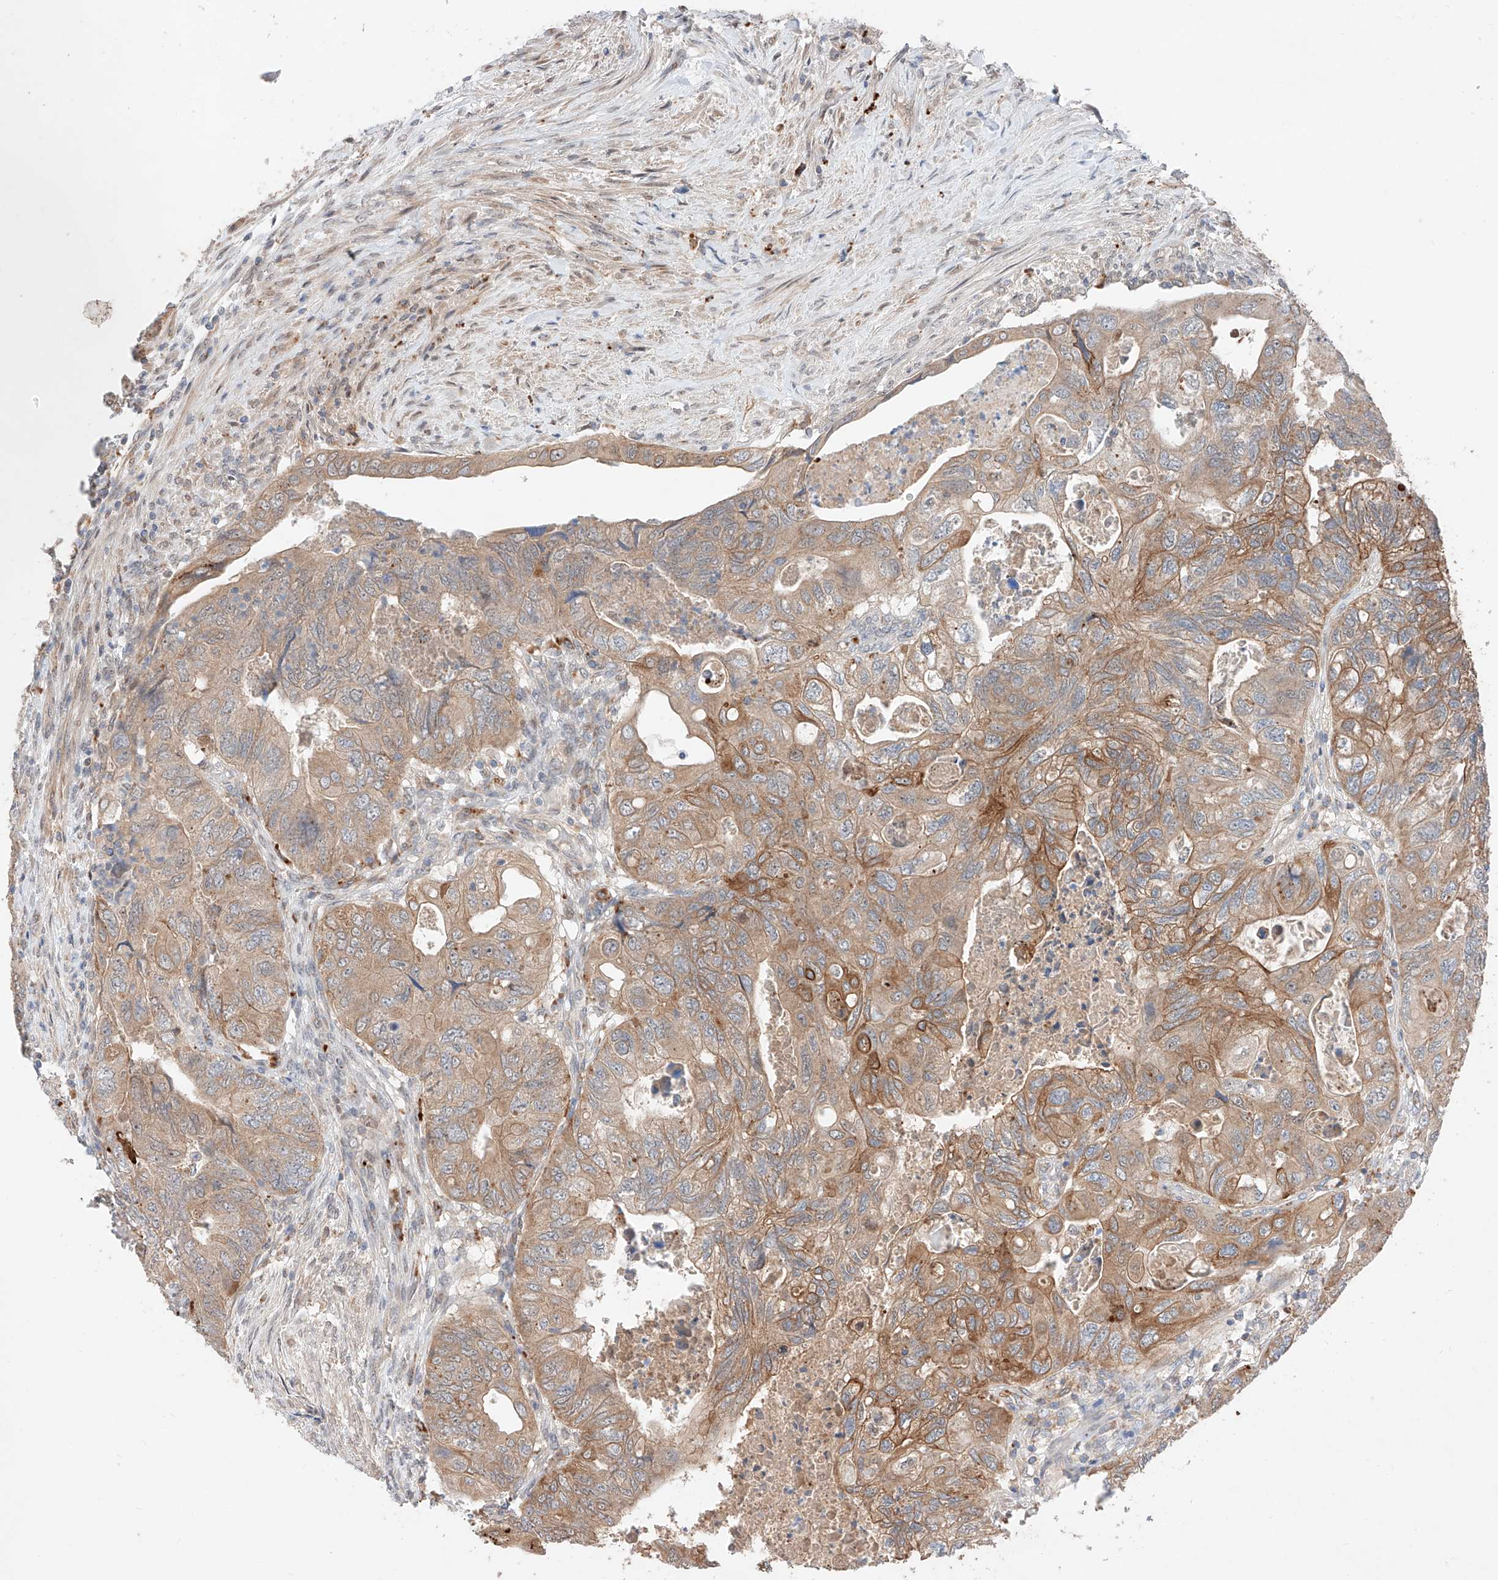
{"staining": {"intensity": "moderate", "quantity": ">75%", "location": "cytoplasmic/membranous"}, "tissue": "colorectal cancer", "cell_type": "Tumor cells", "image_type": "cancer", "snomed": [{"axis": "morphology", "description": "Adenocarcinoma, NOS"}, {"axis": "topography", "description": "Rectum"}], "caption": "Immunohistochemistry image of neoplastic tissue: colorectal cancer (adenocarcinoma) stained using immunohistochemistry exhibits medium levels of moderate protein expression localized specifically in the cytoplasmic/membranous of tumor cells, appearing as a cytoplasmic/membranous brown color.", "gene": "GCNT1", "patient": {"sex": "male", "age": 63}}